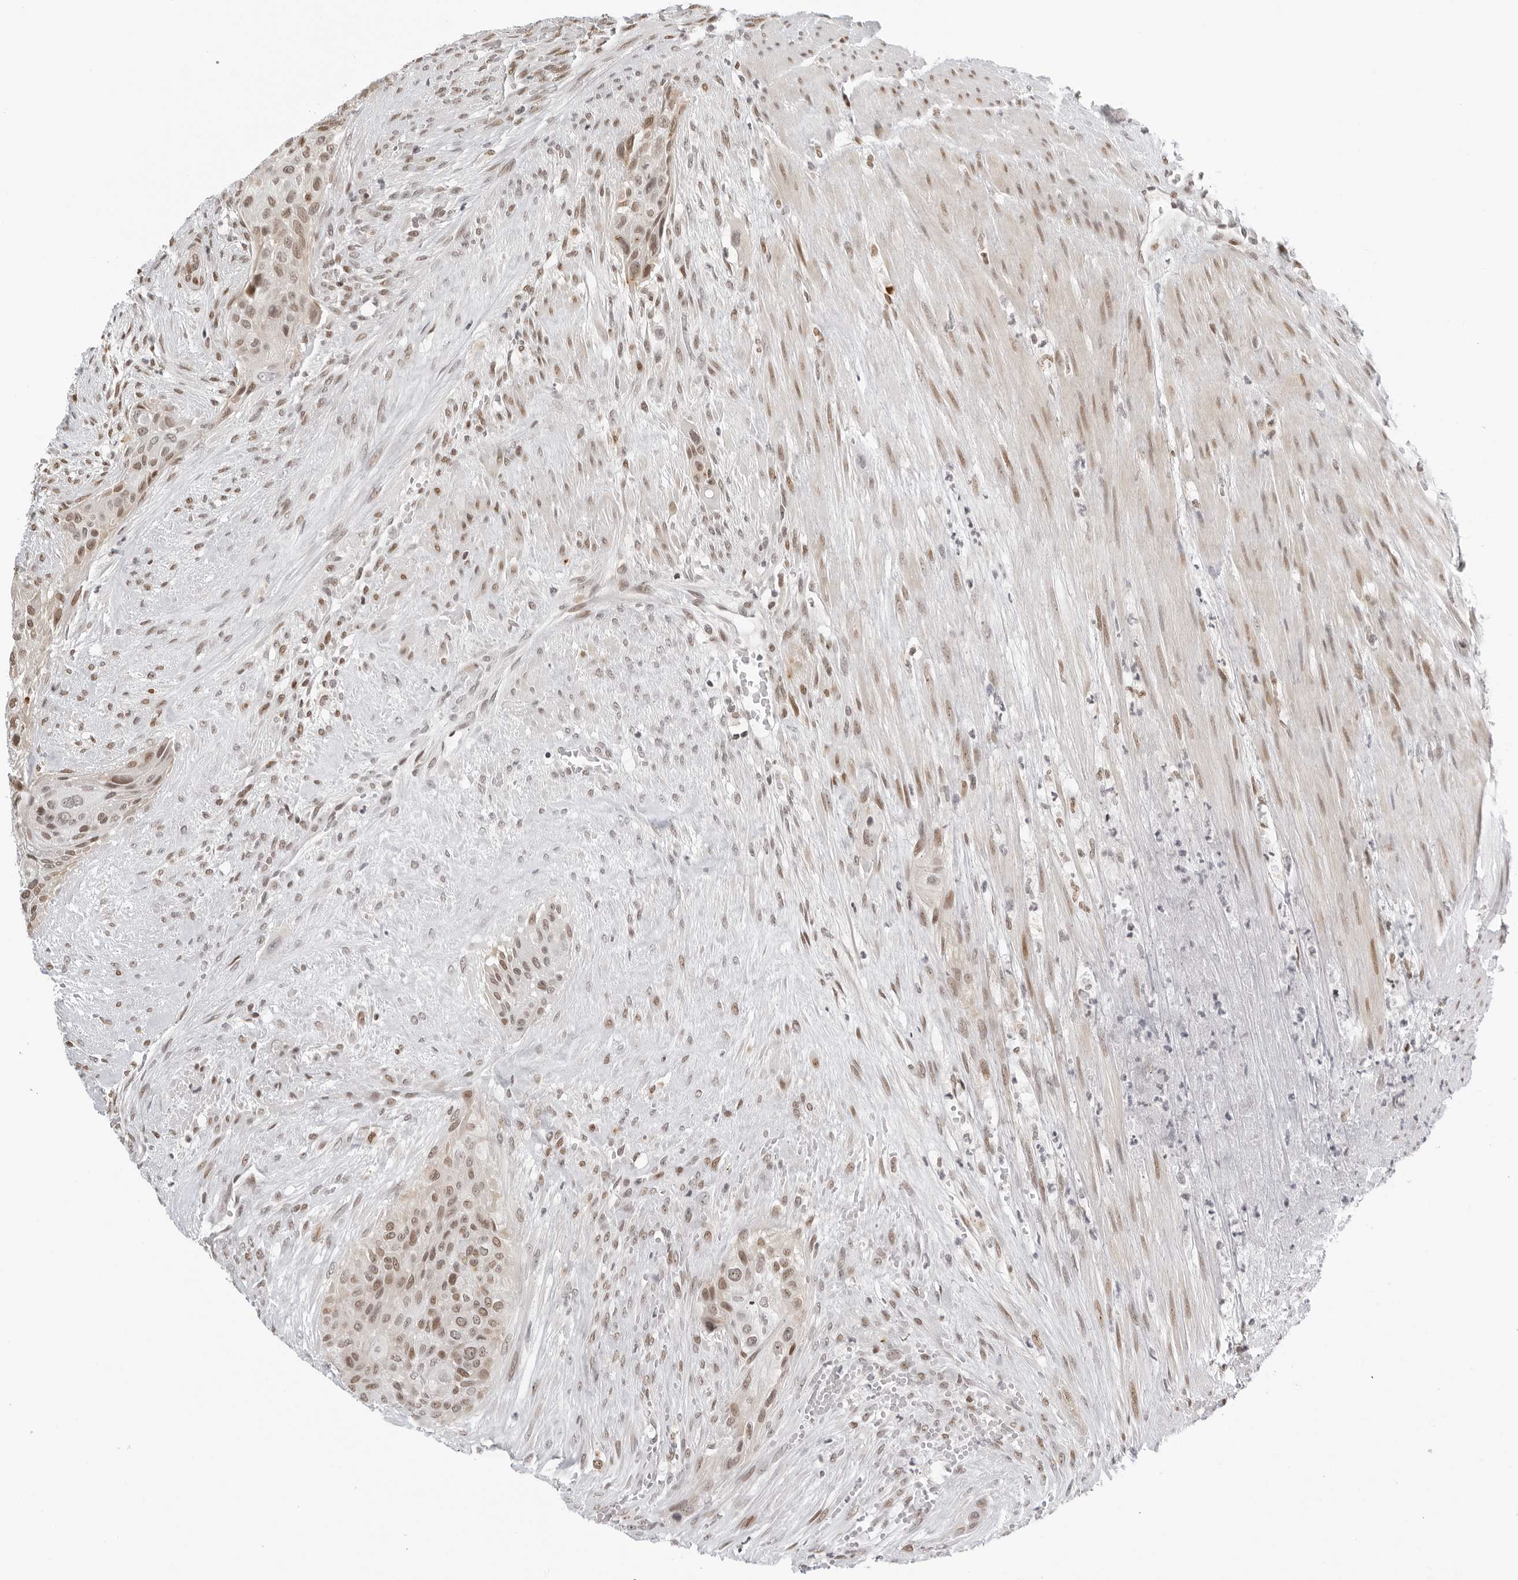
{"staining": {"intensity": "moderate", "quantity": "25%-75%", "location": "nuclear"}, "tissue": "urothelial cancer", "cell_type": "Tumor cells", "image_type": "cancer", "snomed": [{"axis": "morphology", "description": "Urothelial carcinoma, High grade"}, {"axis": "topography", "description": "Urinary bladder"}], "caption": "High-grade urothelial carcinoma stained with a protein marker demonstrates moderate staining in tumor cells.", "gene": "MSH6", "patient": {"sex": "male", "age": 35}}